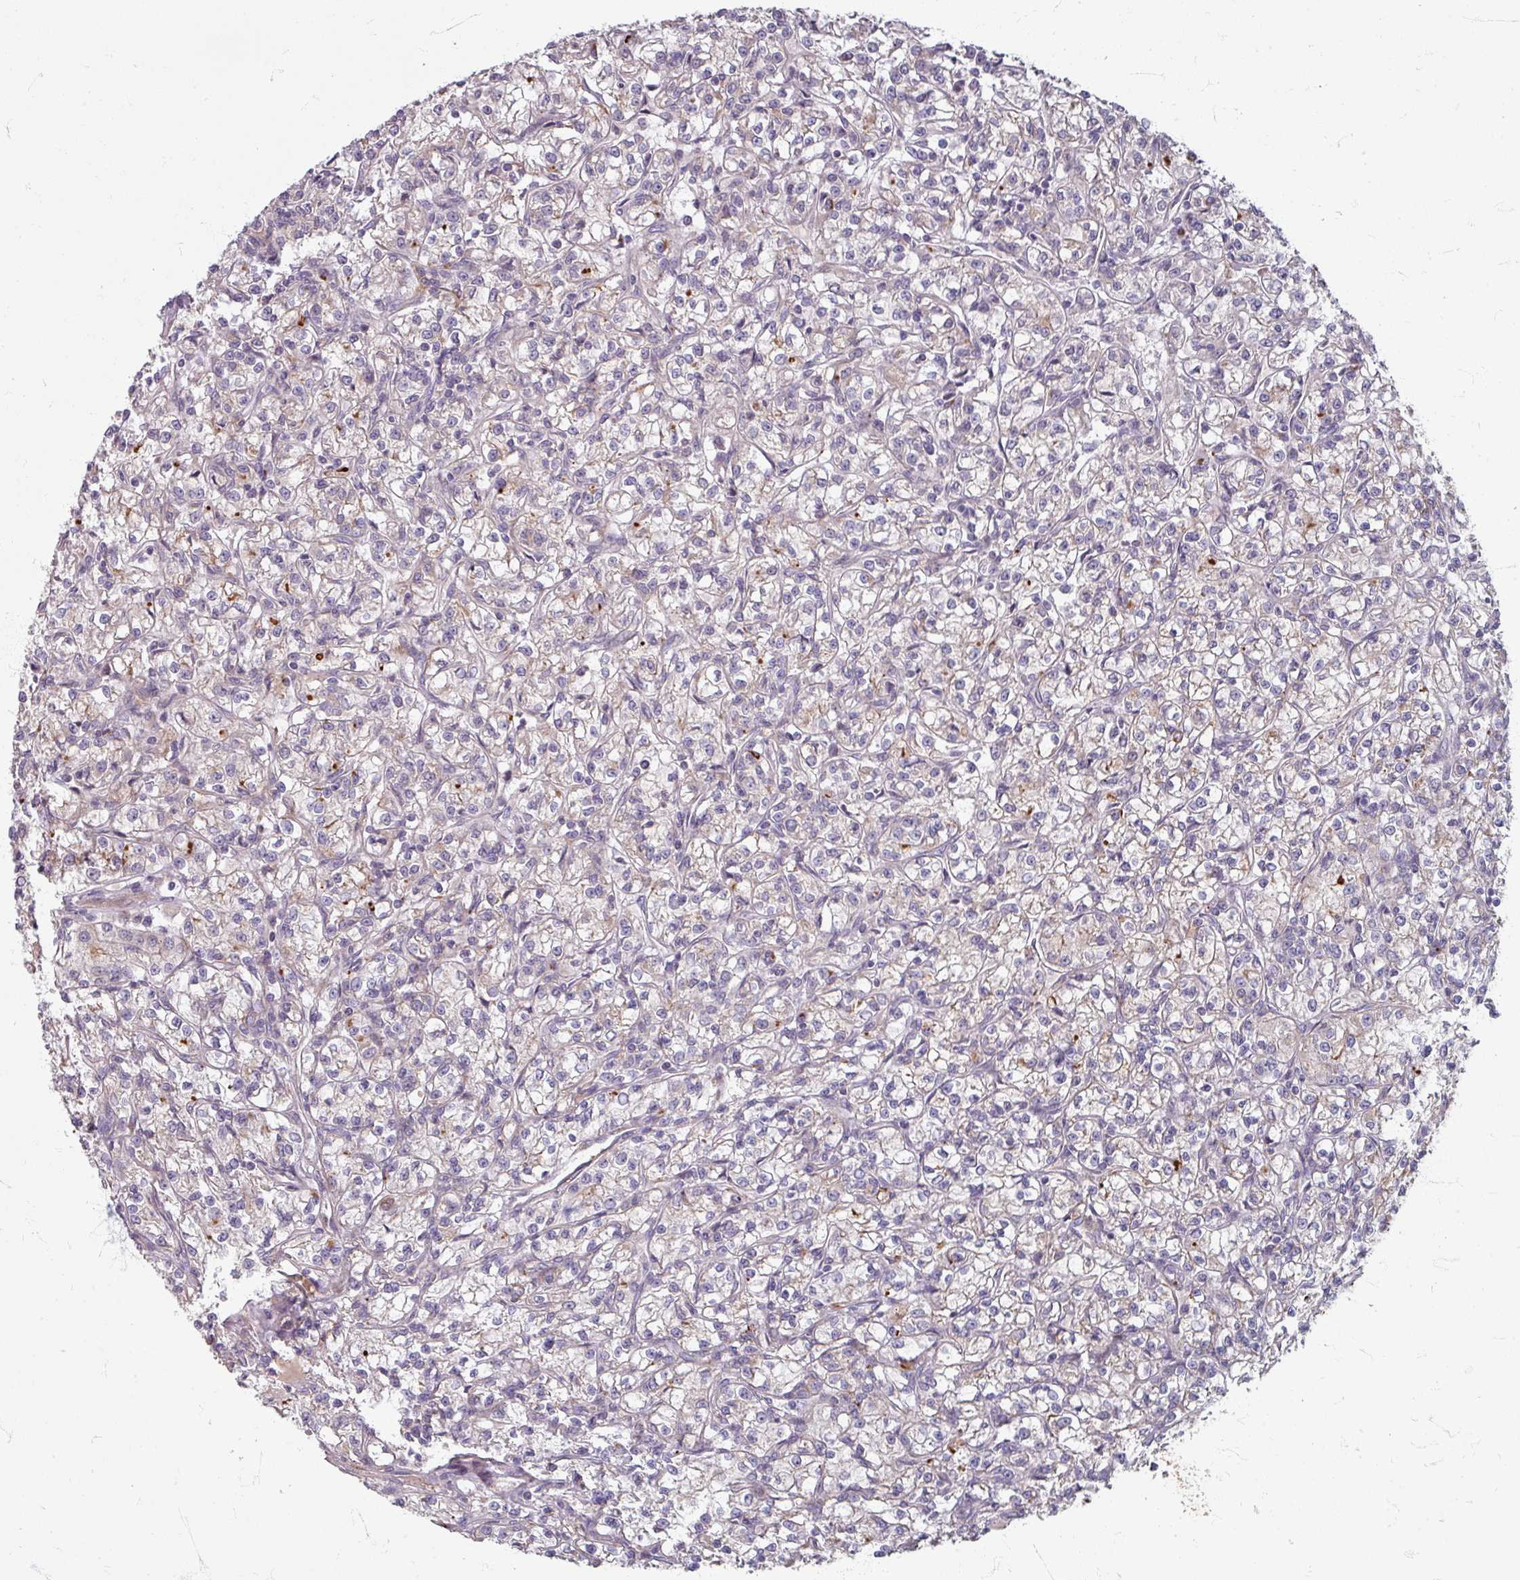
{"staining": {"intensity": "negative", "quantity": "none", "location": "none"}, "tissue": "renal cancer", "cell_type": "Tumor cells", "image_type": "cancer", "snomed": [{"axis": "morphology", "description": "Adenocarcinoma, NOS"}, {"axis": "topography", "description": "Kidney"}], "caption": "There is no significant staining in tumor cells of renal cancer.", "gene": "GABARAPL1", "patient": {"sex": "female", "age": 59}}